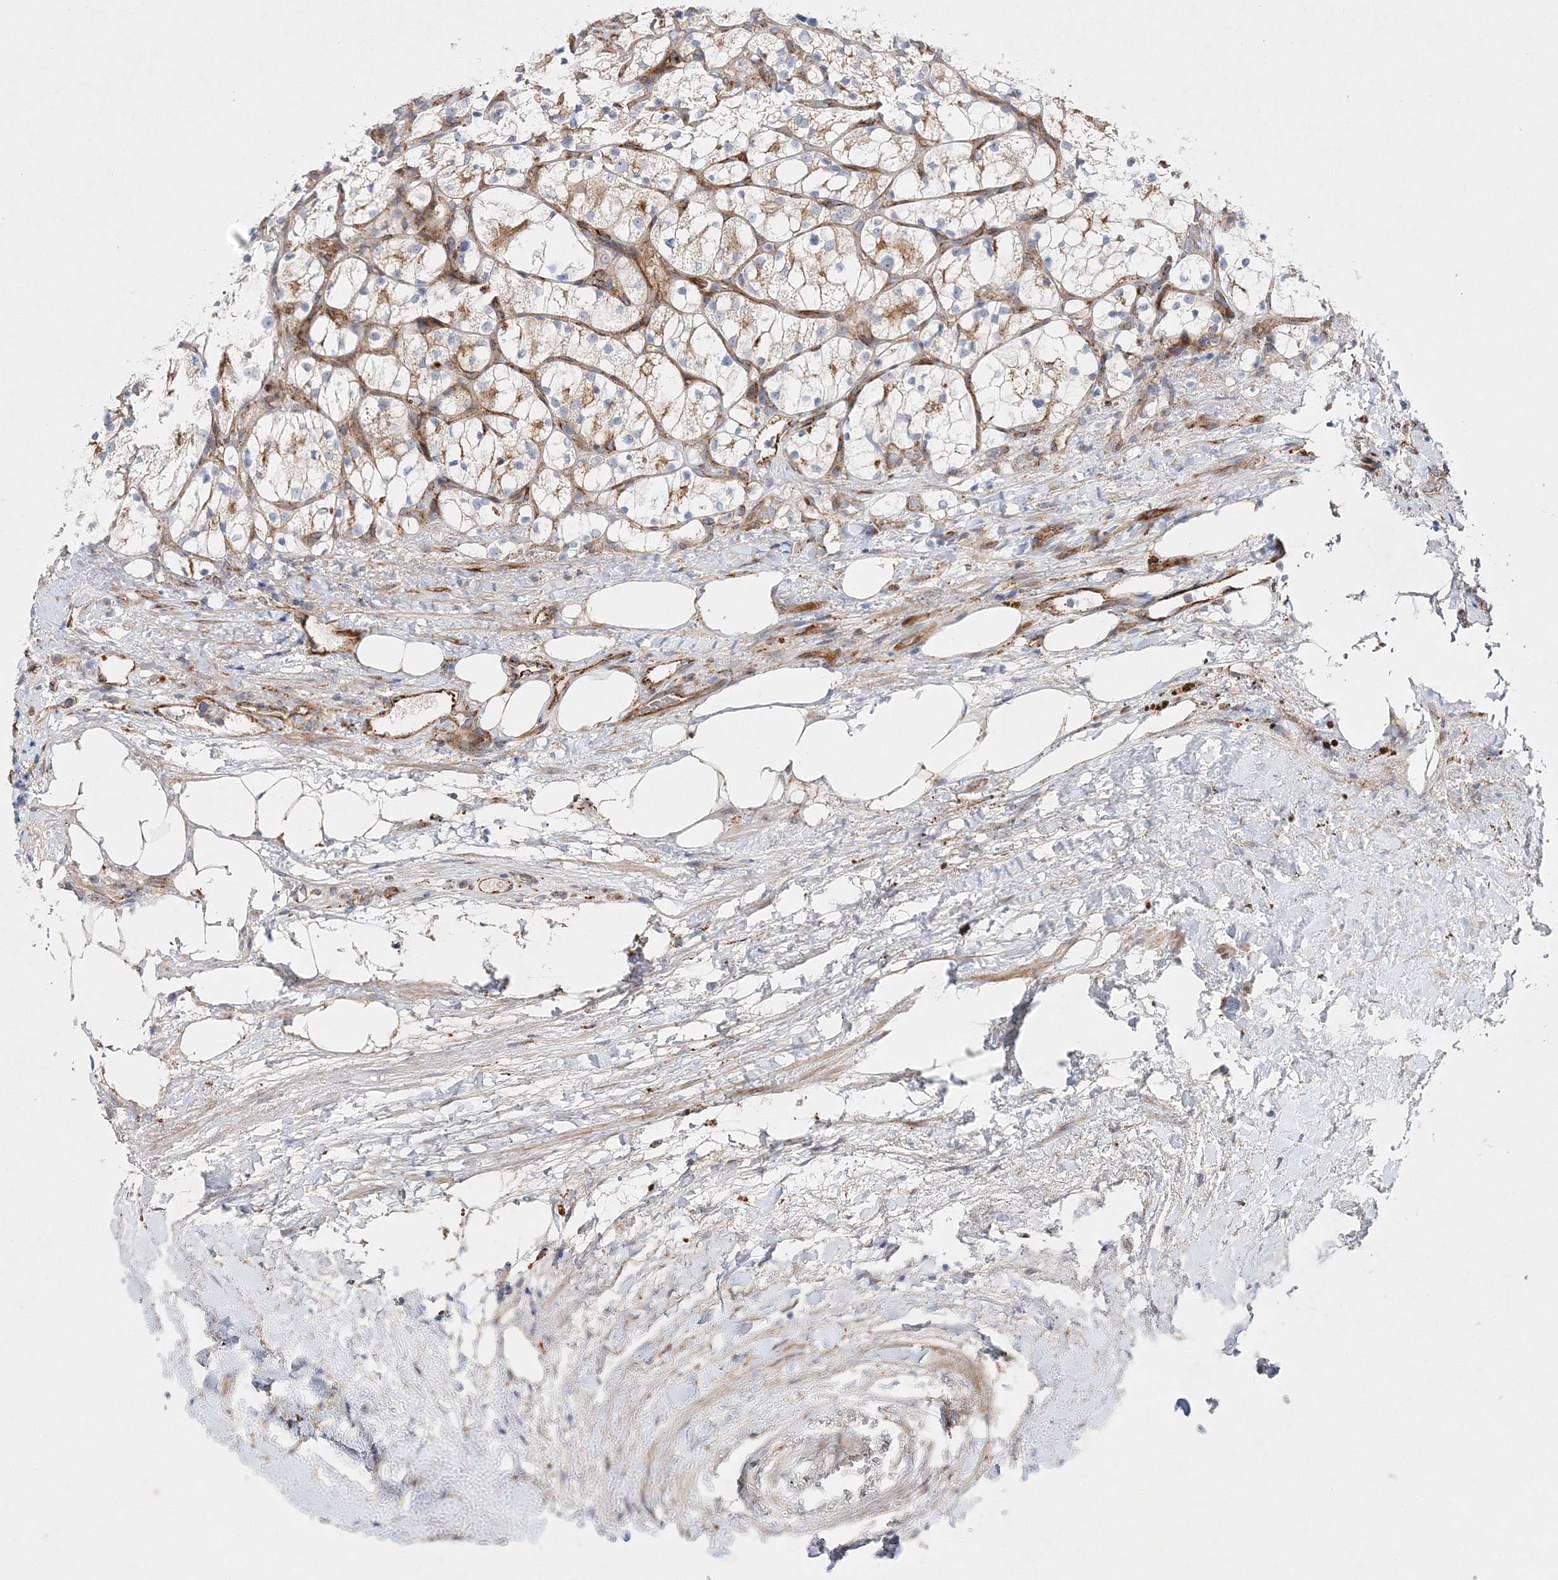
{"staining": {"intensity": "weak", "quantity": "25%-75%", "location": "cytoplasmic/membranous"}, "tissue": "renal cancer", "cell_type": "Tumor cells", "image_type": "cancer", "snomed": [{"axis": "morphology", "description": "Adenocarcinoma, NOS"}, {"axis": "topography", "description": "Kidney"}], "caption": "IHC micrograph of adenocarcinoma (renal) stained for a protein (brown), which exhibits low levels of weak cytoplasmic/membranous staining in approximately 25%-75% of tumor cells.", "gene": "ZFYVE16", "patient": {"sex": "female", "age": 69}}